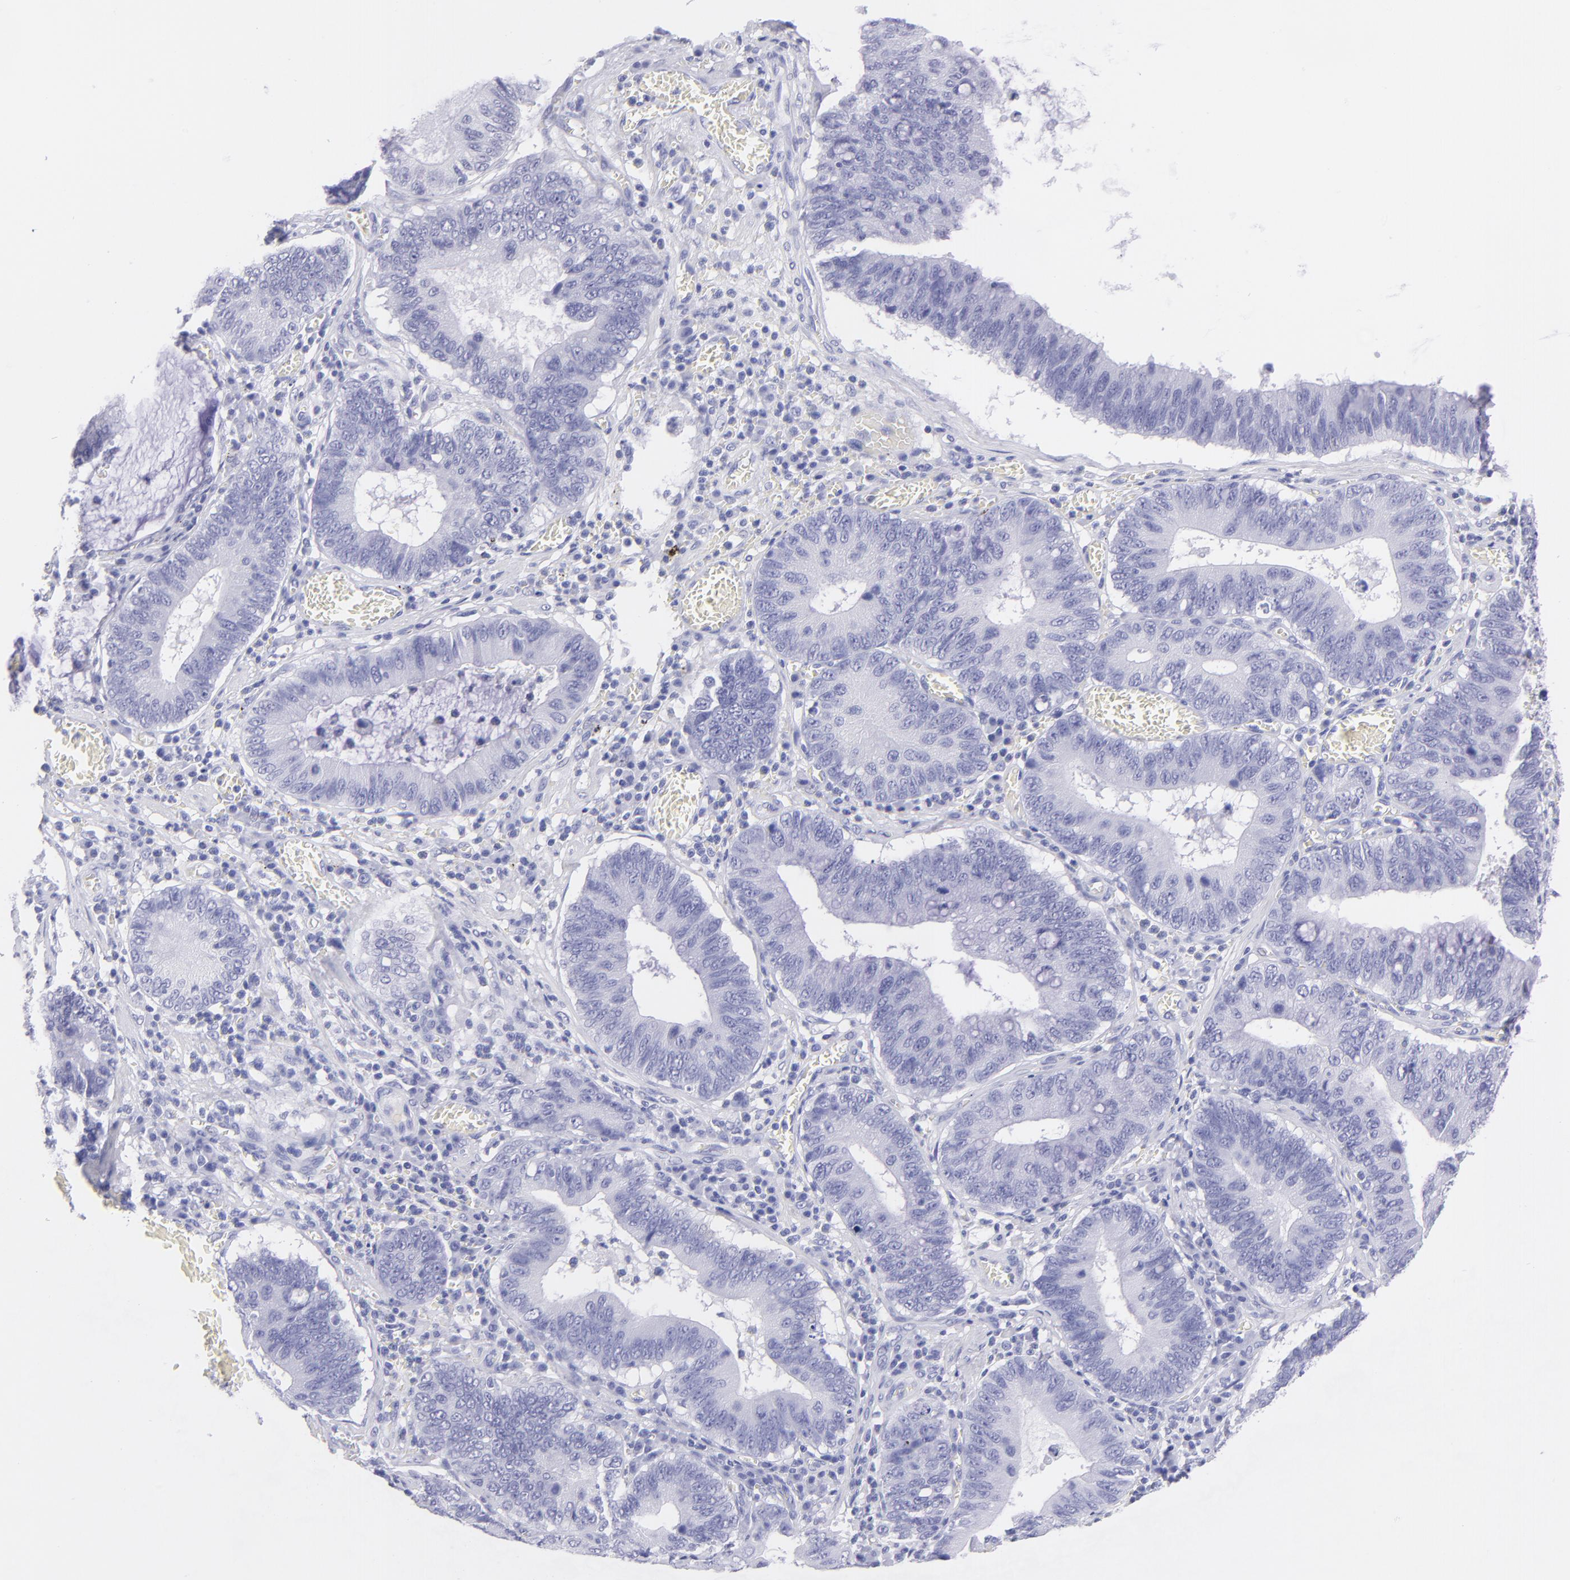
{"staining": {"intensity": "negative", "quantity": "none", "location": "none"}, "tissue": "stomach cancer", "cell_type": "Tumor cells", "image_type": "cancer", "snomed": [{"axis": "morphology", "description": "Adenocarcinoma, NOS"}, {"axis": "topography", "description": "Stomach"}, {"axis": "topography", "description": "Gastric cardia"}], "caption": "The histopathology image shows no significant positivity in tumor cells of stomach adenocarcinoma.", "gene": "CNP", "patient": {"sex": "male", "age": 59}}